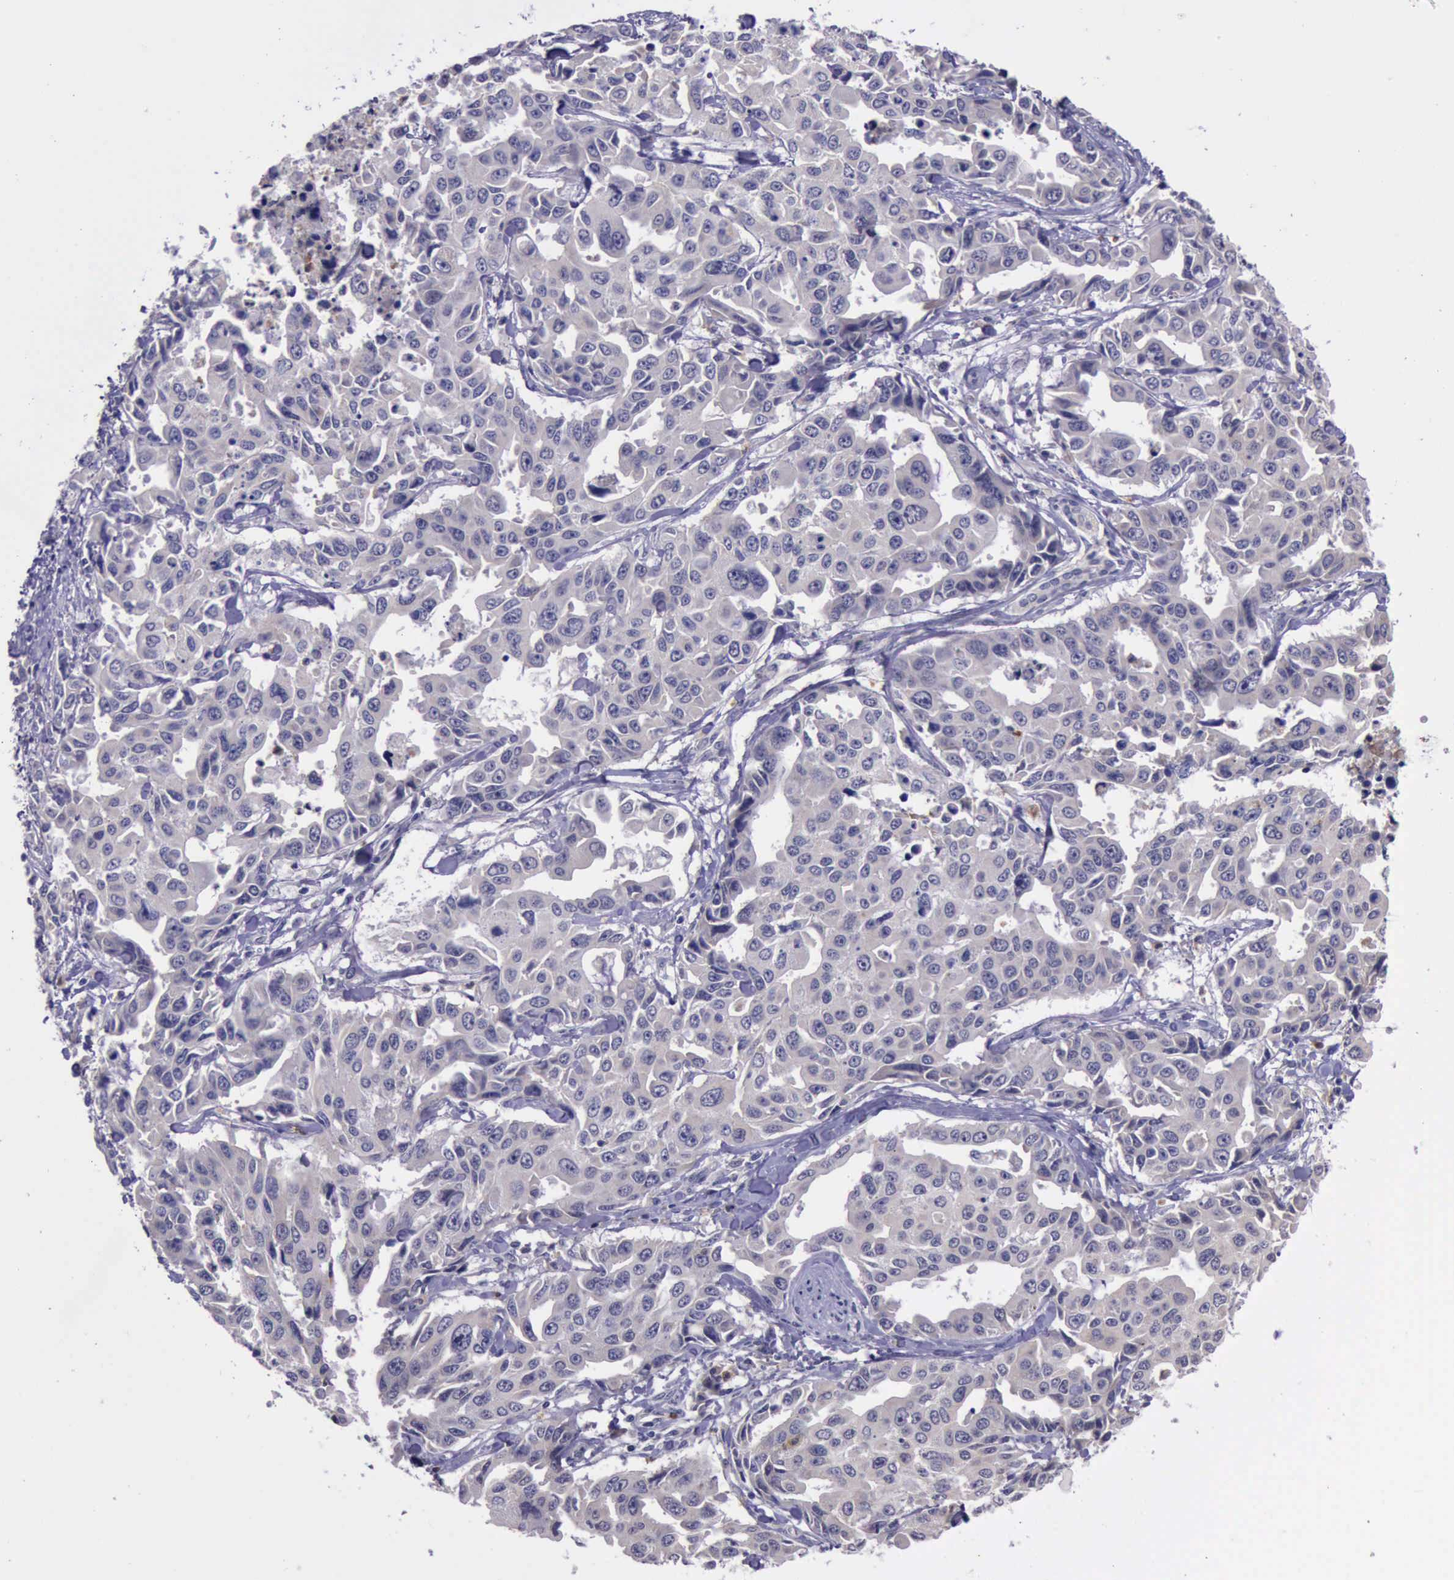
{"staining": {"intensity": "negative", "quantity": "none", "location": "none"}, "tissue": "lung cancer", "cell_type": "Tumor cells", "image_type": "cancer", "snomed": [{"axis": "morphology", "description": "Adenocarcinoma, NOS"}, {"axis": "topography", "description": "Lung"}], "caption": "Lung cancer (adenocarcinoma) was stained to show a protein in brown. There is no significant expression in tumor cells.", "gene": "PLEK2", "patient": {"sex": "male", "age": 64}}